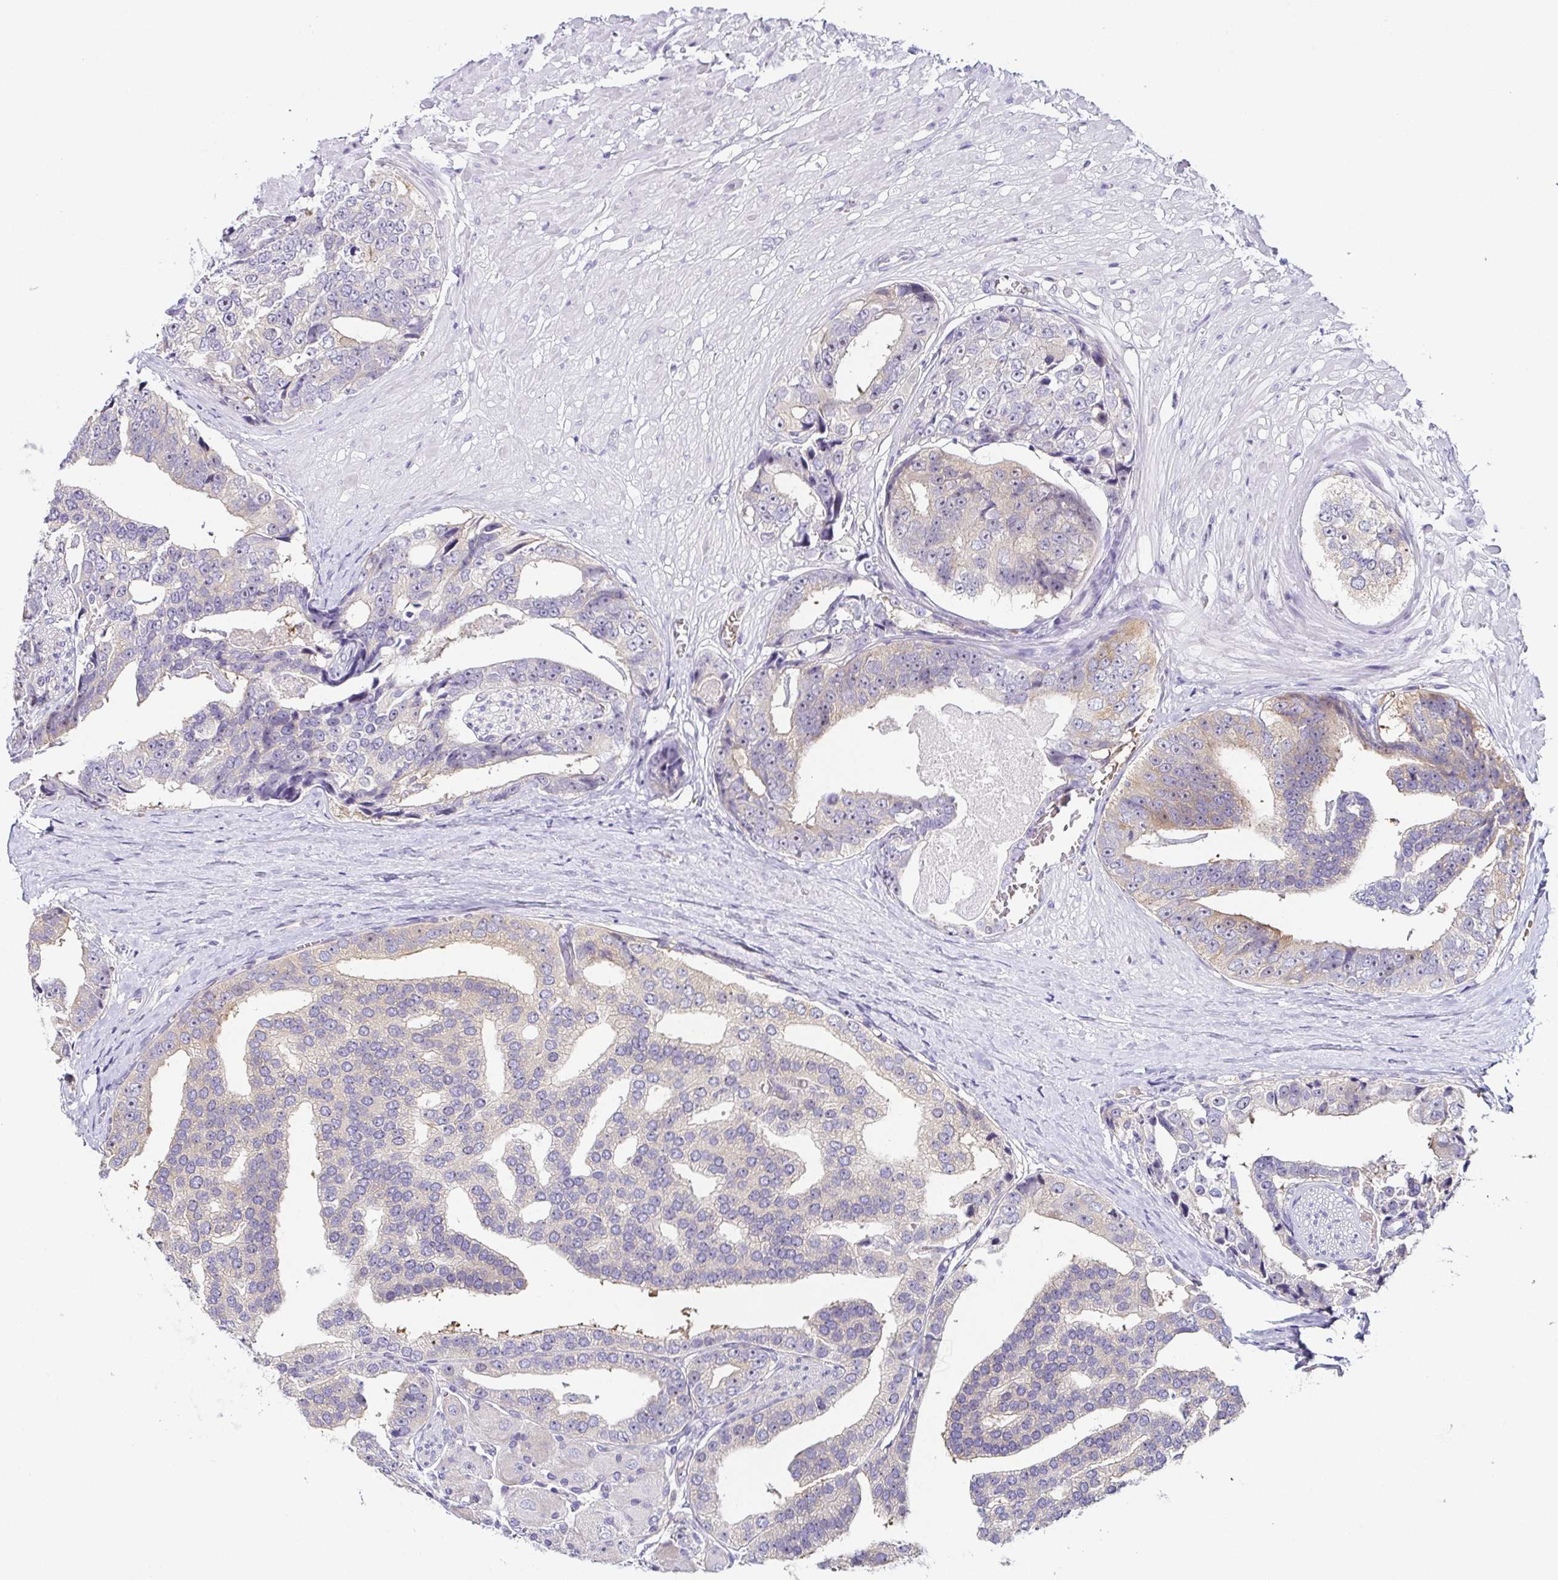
{"staining": {"intensity": "weak", "quantity": "<25%", "location": "cytoplasmic/membranous"}, "tissue": "prostate cancer", "cell_type": "Tumor cells", "image_type": "cancer", "snomed": [{"axis": "morphology", "description": "Adenocarcinoma, High grade"}, {"axis": "topography", "description": "Prostate"}], "caption": "A high-resolution histopathology image shows immunohistochemistry (IHC) staining of prostate high-grade adenocarcinoma, which shows no significant expression in tumor cells.", "gene": "FAM162B", "patient": {"sex": "male", "age": 71}}